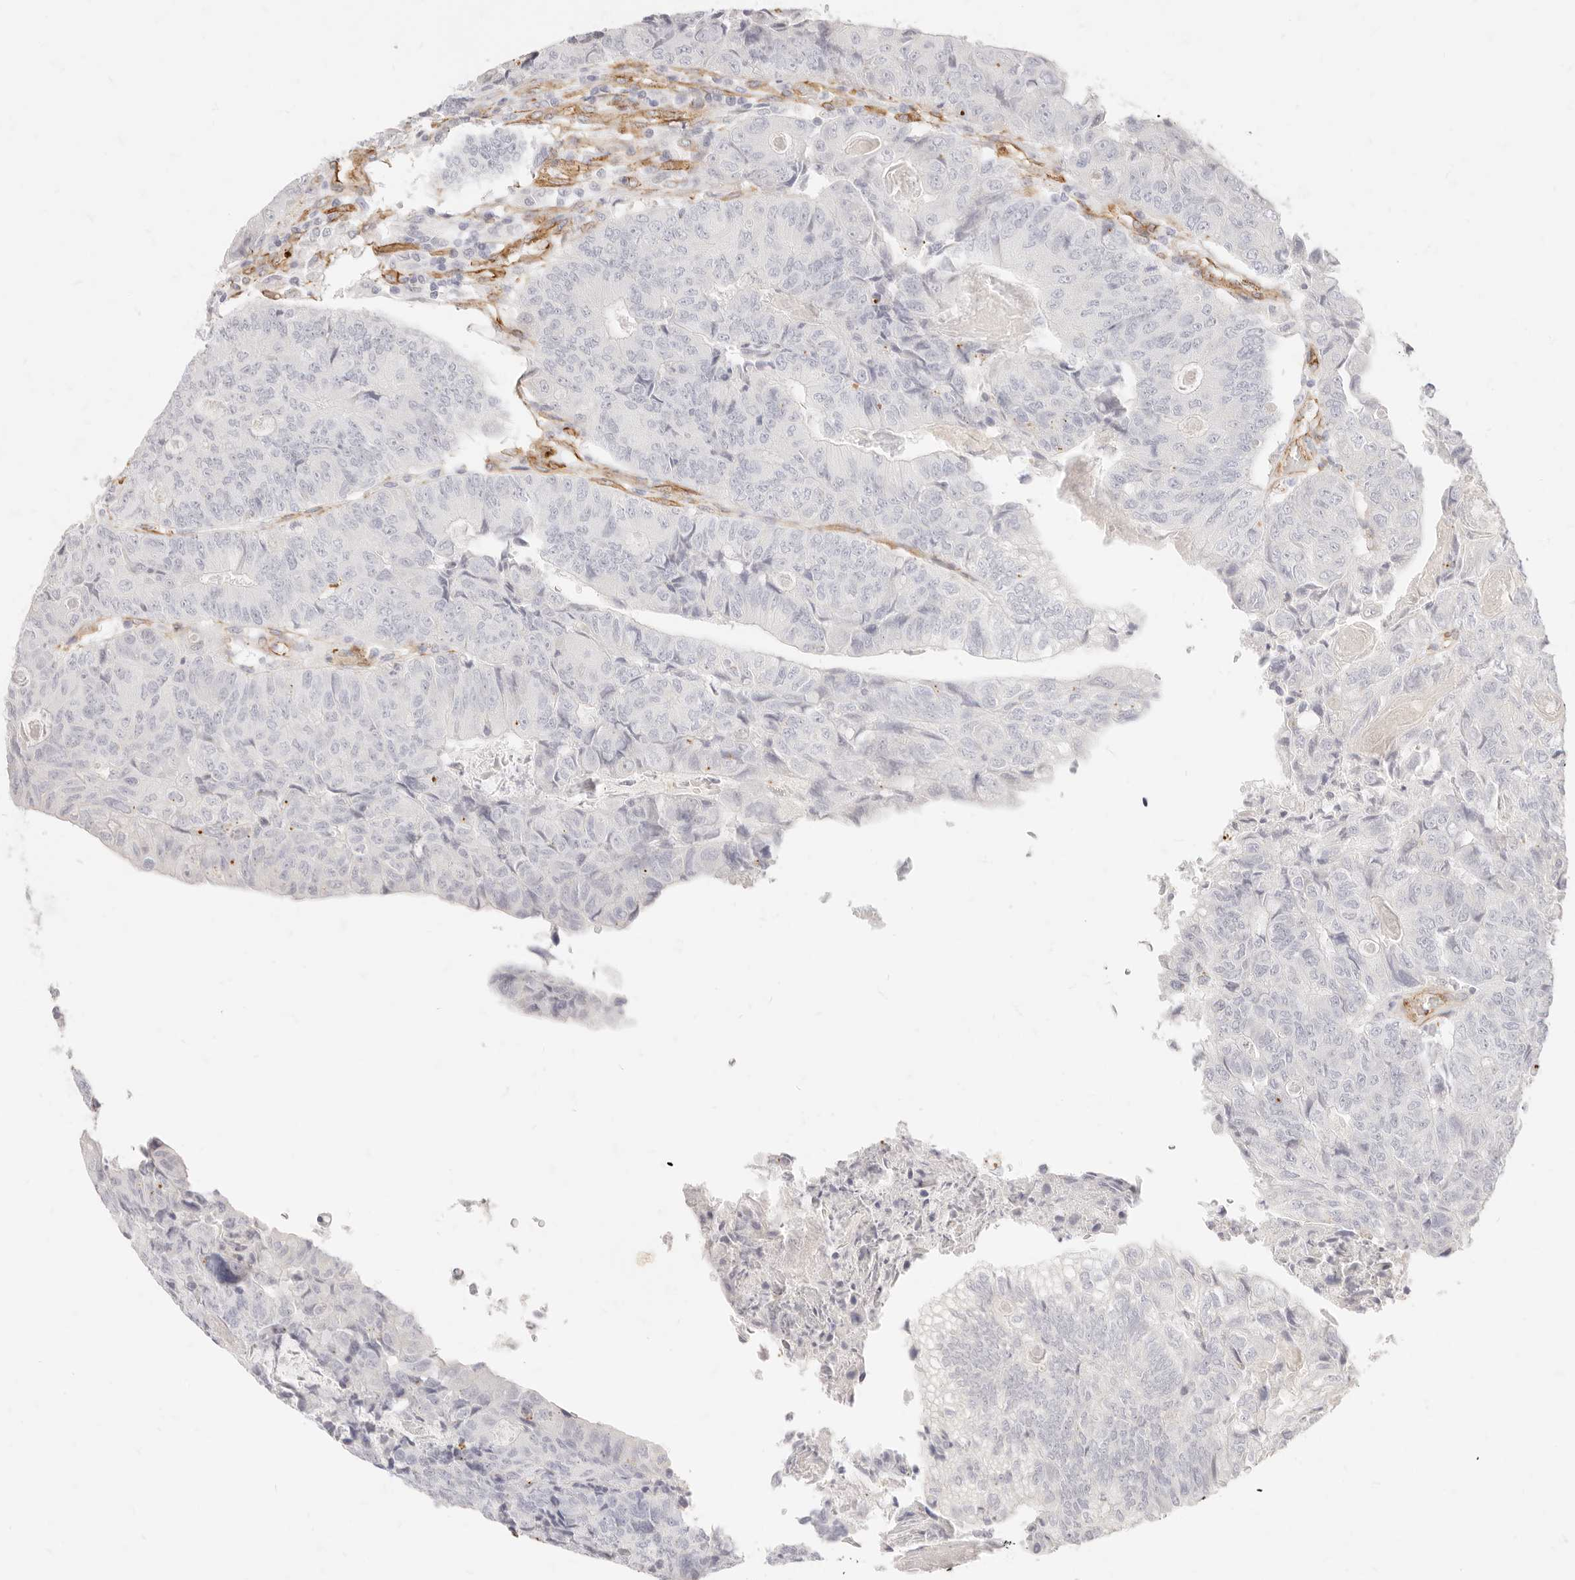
{"staining": {"intensity": "negative", "quantity": "none", "location": "none"}, "tissue": "colorectal cancer", "cell_type": "Tumor cells", "image_type": "cancer", "snomed": [{"axis": "morphology", "description": "Adenocarcinoma, NOS"}, {"axis": "topography", "description": "Colon"}], "caption": "Immunohistochemistry (IHC) histopathology image of neoplastic tissue: colorectal cancer (adenocarcinoma) stained with DAB exhibits no significant protein staining in tumor cells.", "gene": "NUS1", "patient": {"sex": "female", "age": 67}}